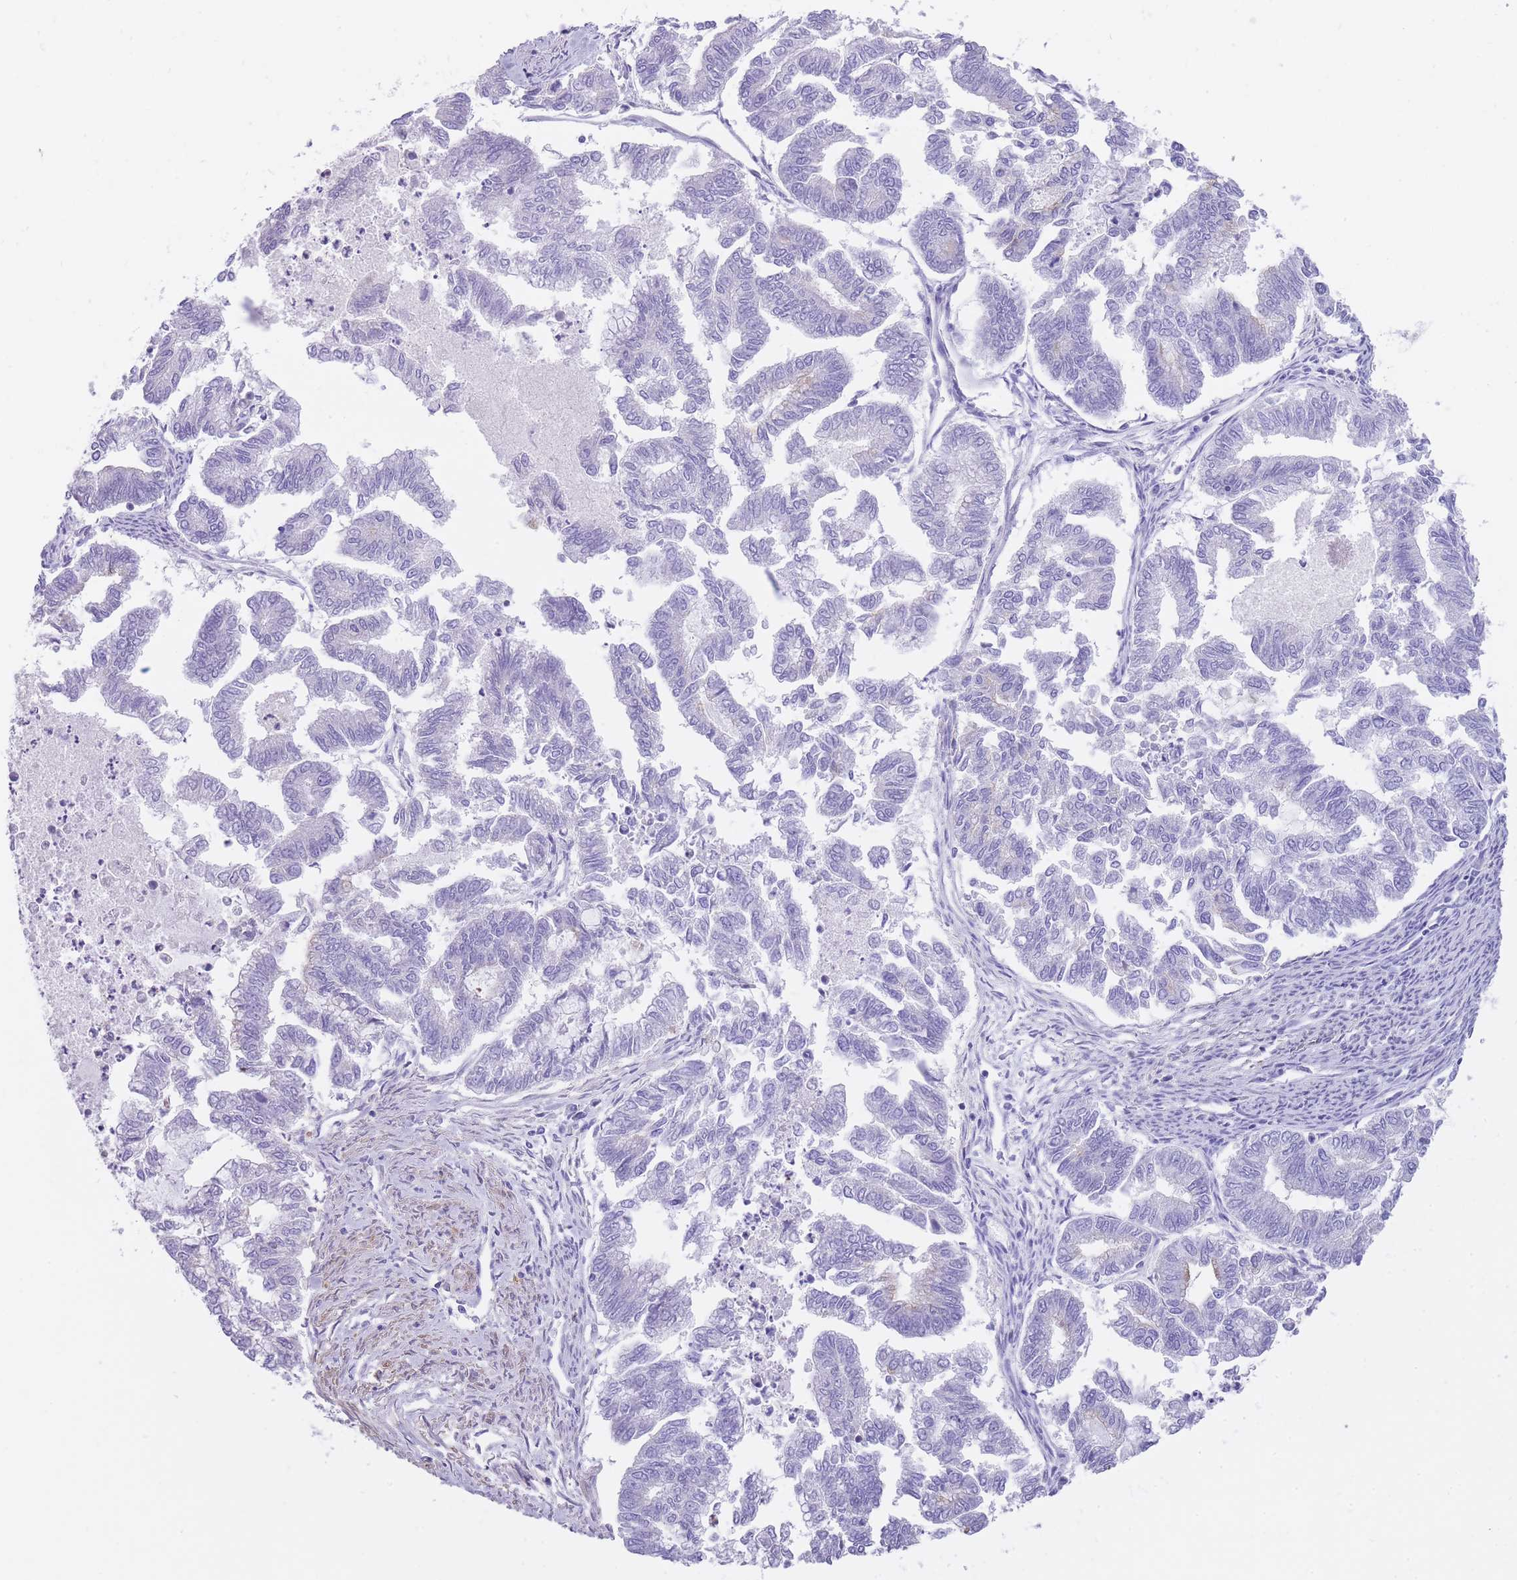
{"staining": {"intensity": "negative", "quantity": "none", "location": "none"}, "tissue": "endometrial cancer", "cell_type": "Tumor cells", "image_type": "cancer", "snomed": [{"axis": "morphology", "description": "Adenocarcinoma, NOS"}, {"axis": "topography", "description": "Endometrium"}], "caption": "Immunohistochemistry photomicrograph of human endometrial adenocarcinoma stained for a protein (brown), which displays no positivity in tumor cells.", "gene": "LDB3", "patient": {"sex": "female", "age": 79}}